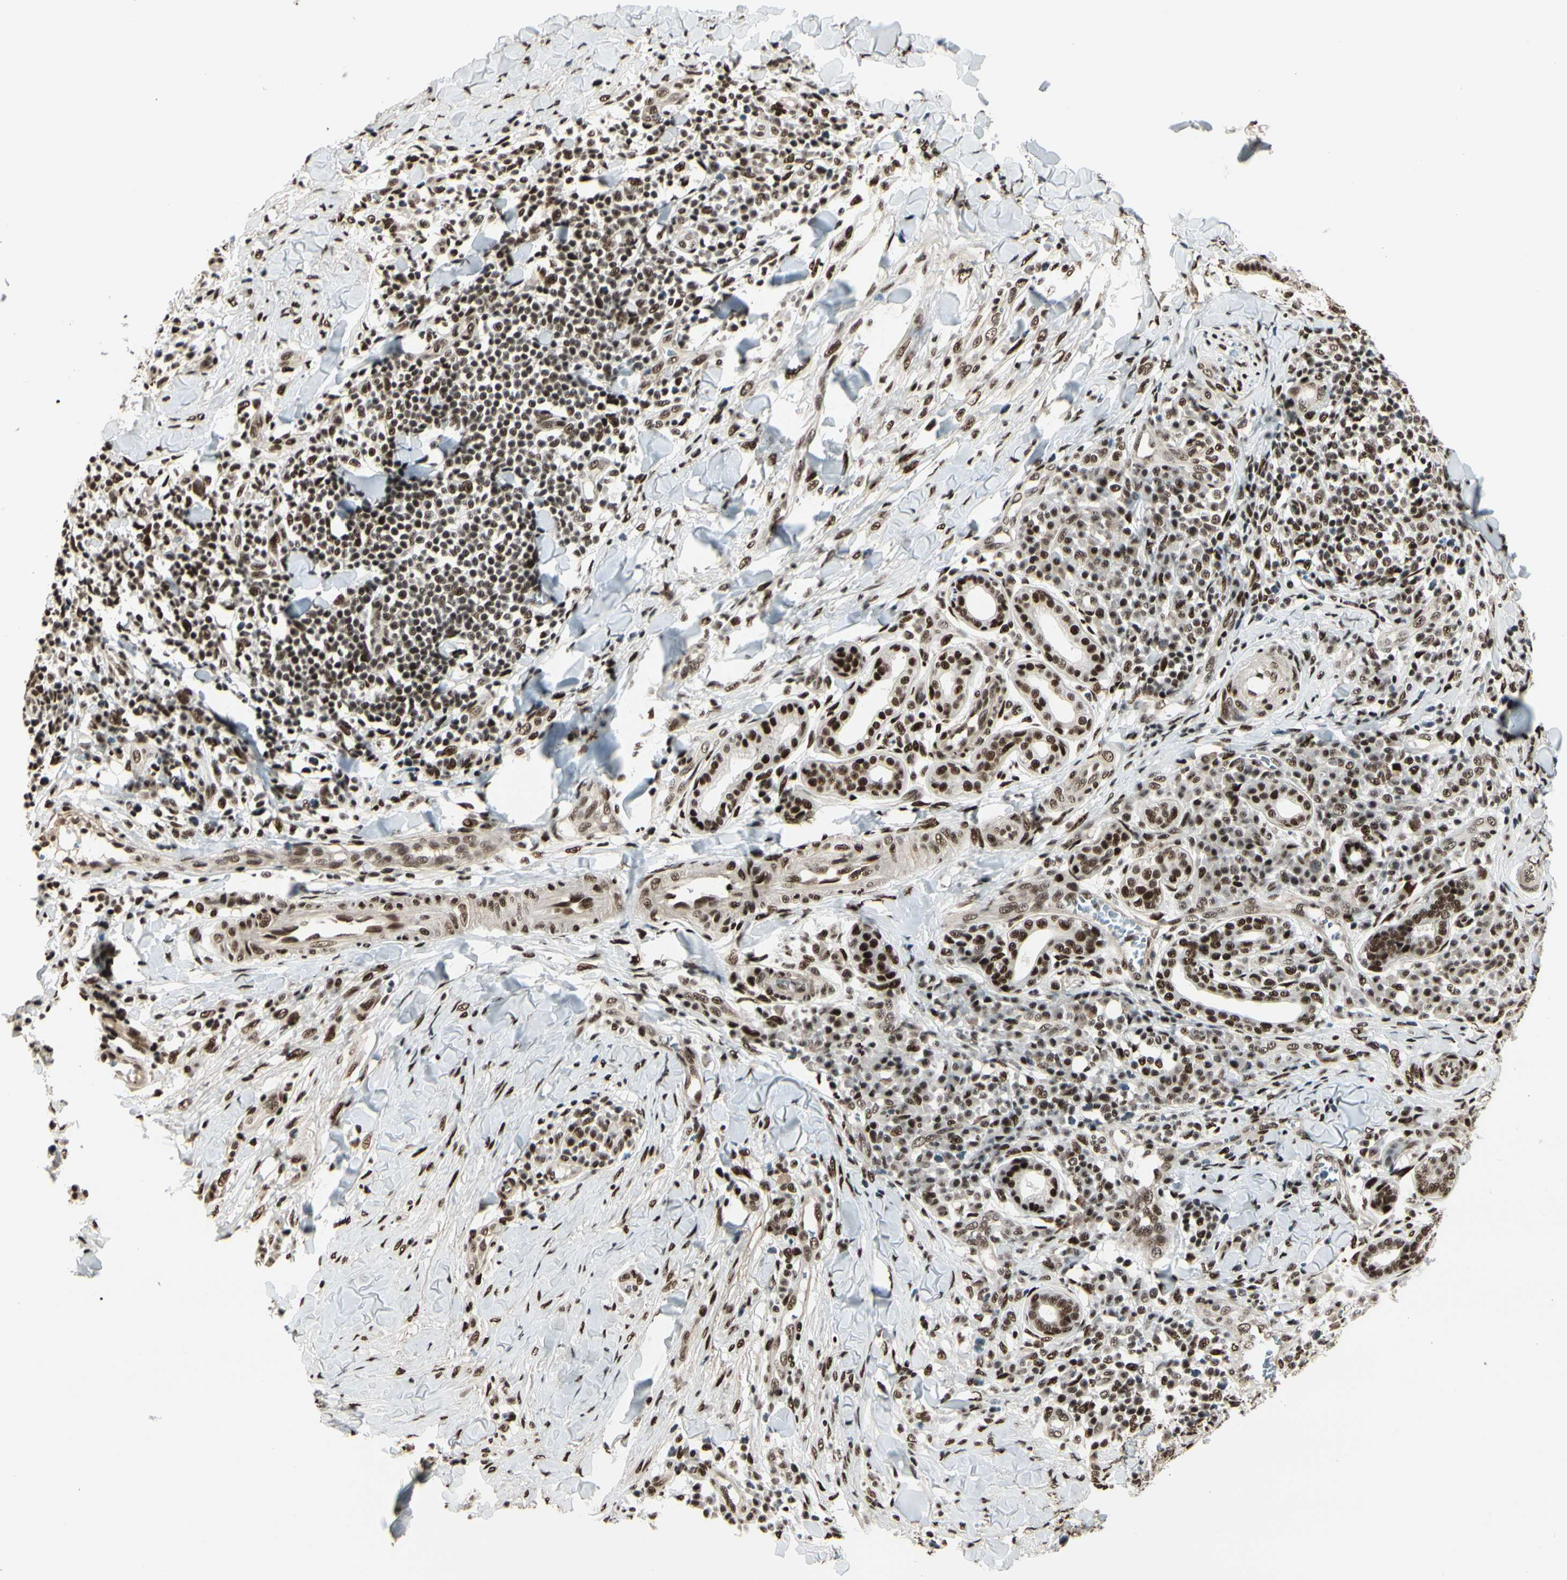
{"staining": {"intensity": "strong", "quantity": ">75%", "location": "nuclear"}, "tissue": "skin cancer", "cell_type": "Tumor cells", "image_type": "cancer", "snomed": [{"axis": "morphology", "description": "Squamous cell carcinoma, NOS"}, {"axis": "topography", "description": "Skin"}], "caption": "Protein expression analysis of human skin cancer reveals strong nuclear staining in approximately >75% of tumor cells.", "gene": "HEXIM1", "patient": {"sex": "male", "age": 24}}